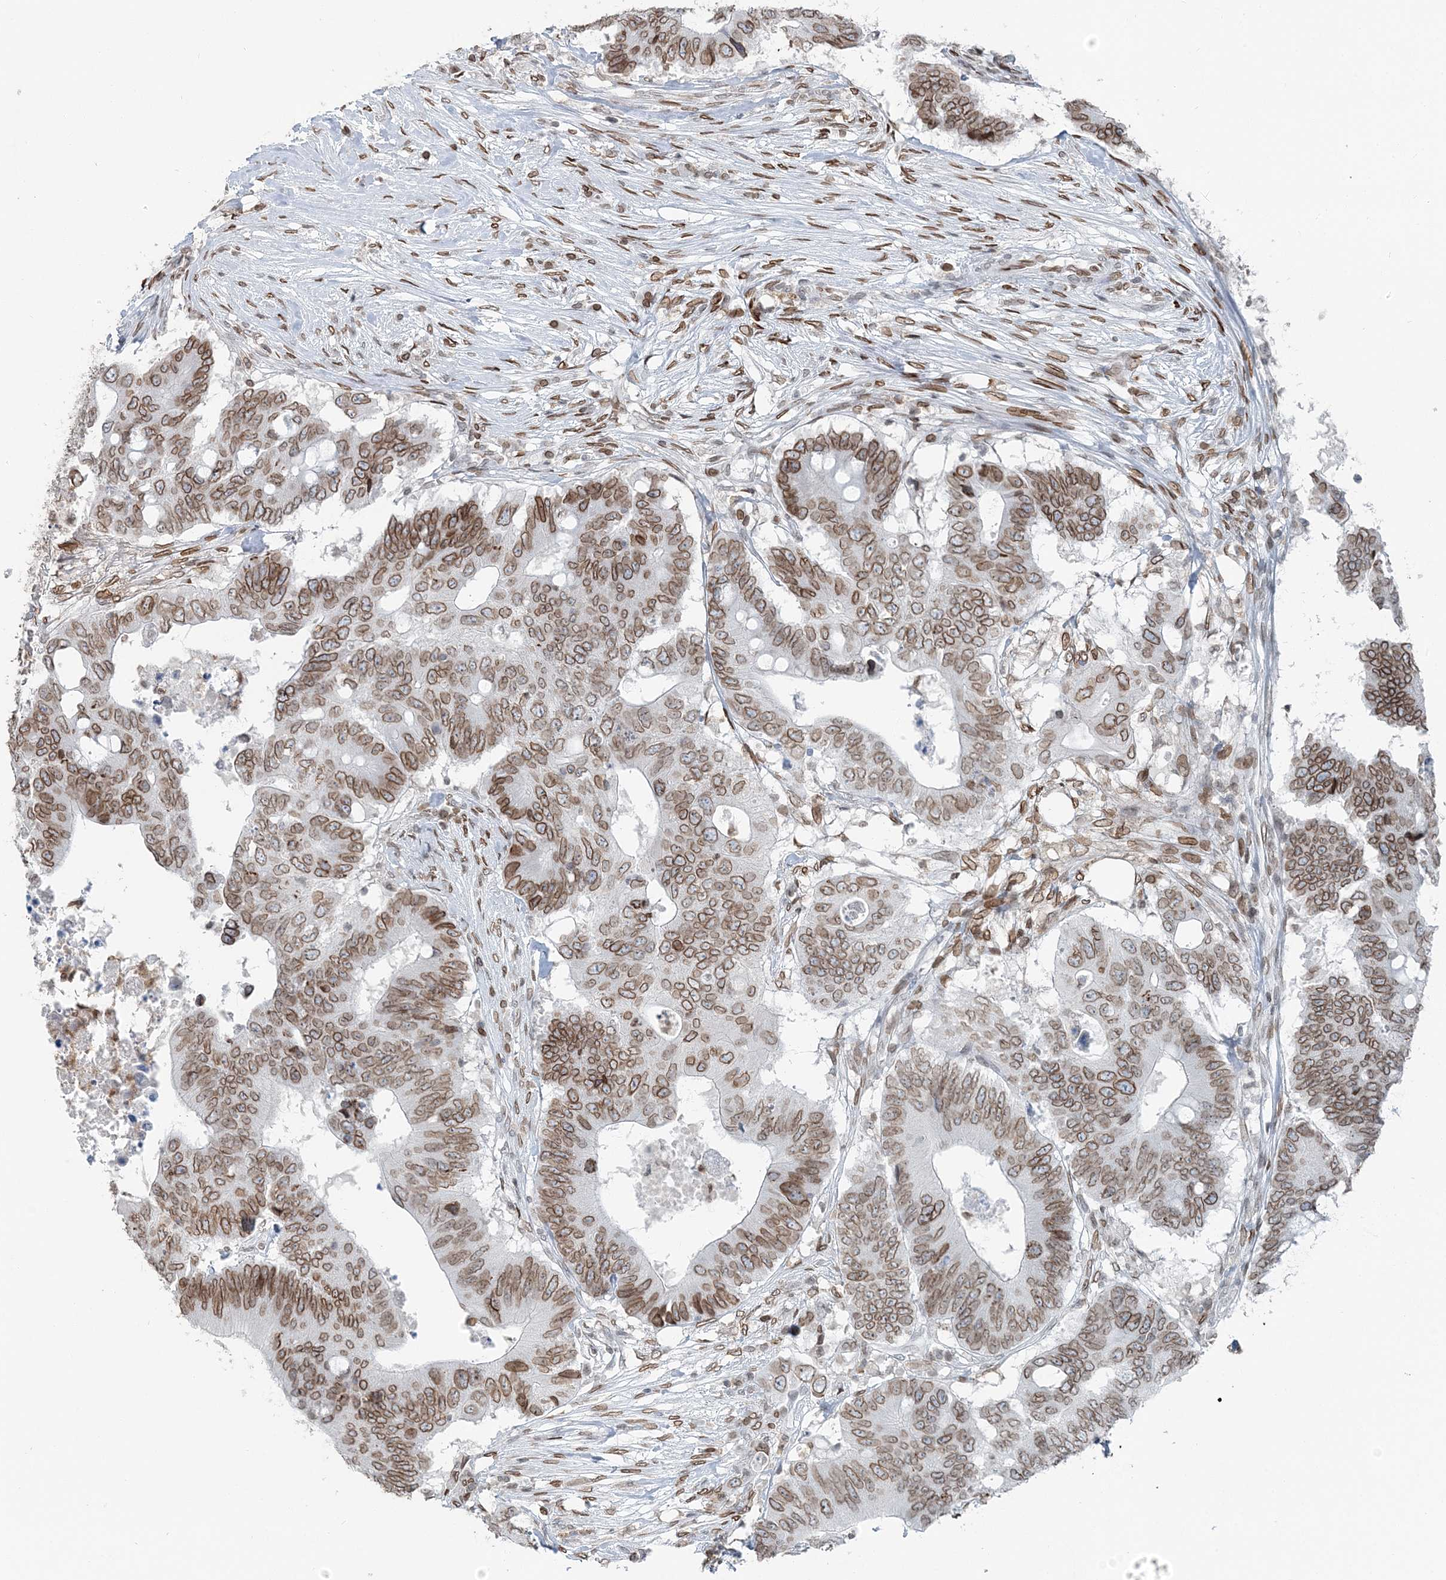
{"staining": {"intensity": "moderate", "quantity": ">75%", "location": "cytoplasmic/membranous,nuclear"}, "tissue": "colorectal cancer", "cell_type": "Tumor cells", "image_type": "cancer", "snomed": [{"axis": "morphology", "description": "Adenocarcinoma, NOS"}, {"axis": "topography", "description": "Colon"}], "caption": "Approximately >75% of tumor cells in colorectal adenocarcinoma display moderate cytoplasmic/membranous and nuclear protein staining as visualized by brown immunohistochemical staining.", "gene": "GJD4", "patient": {"sex": "male", "age": 71}}